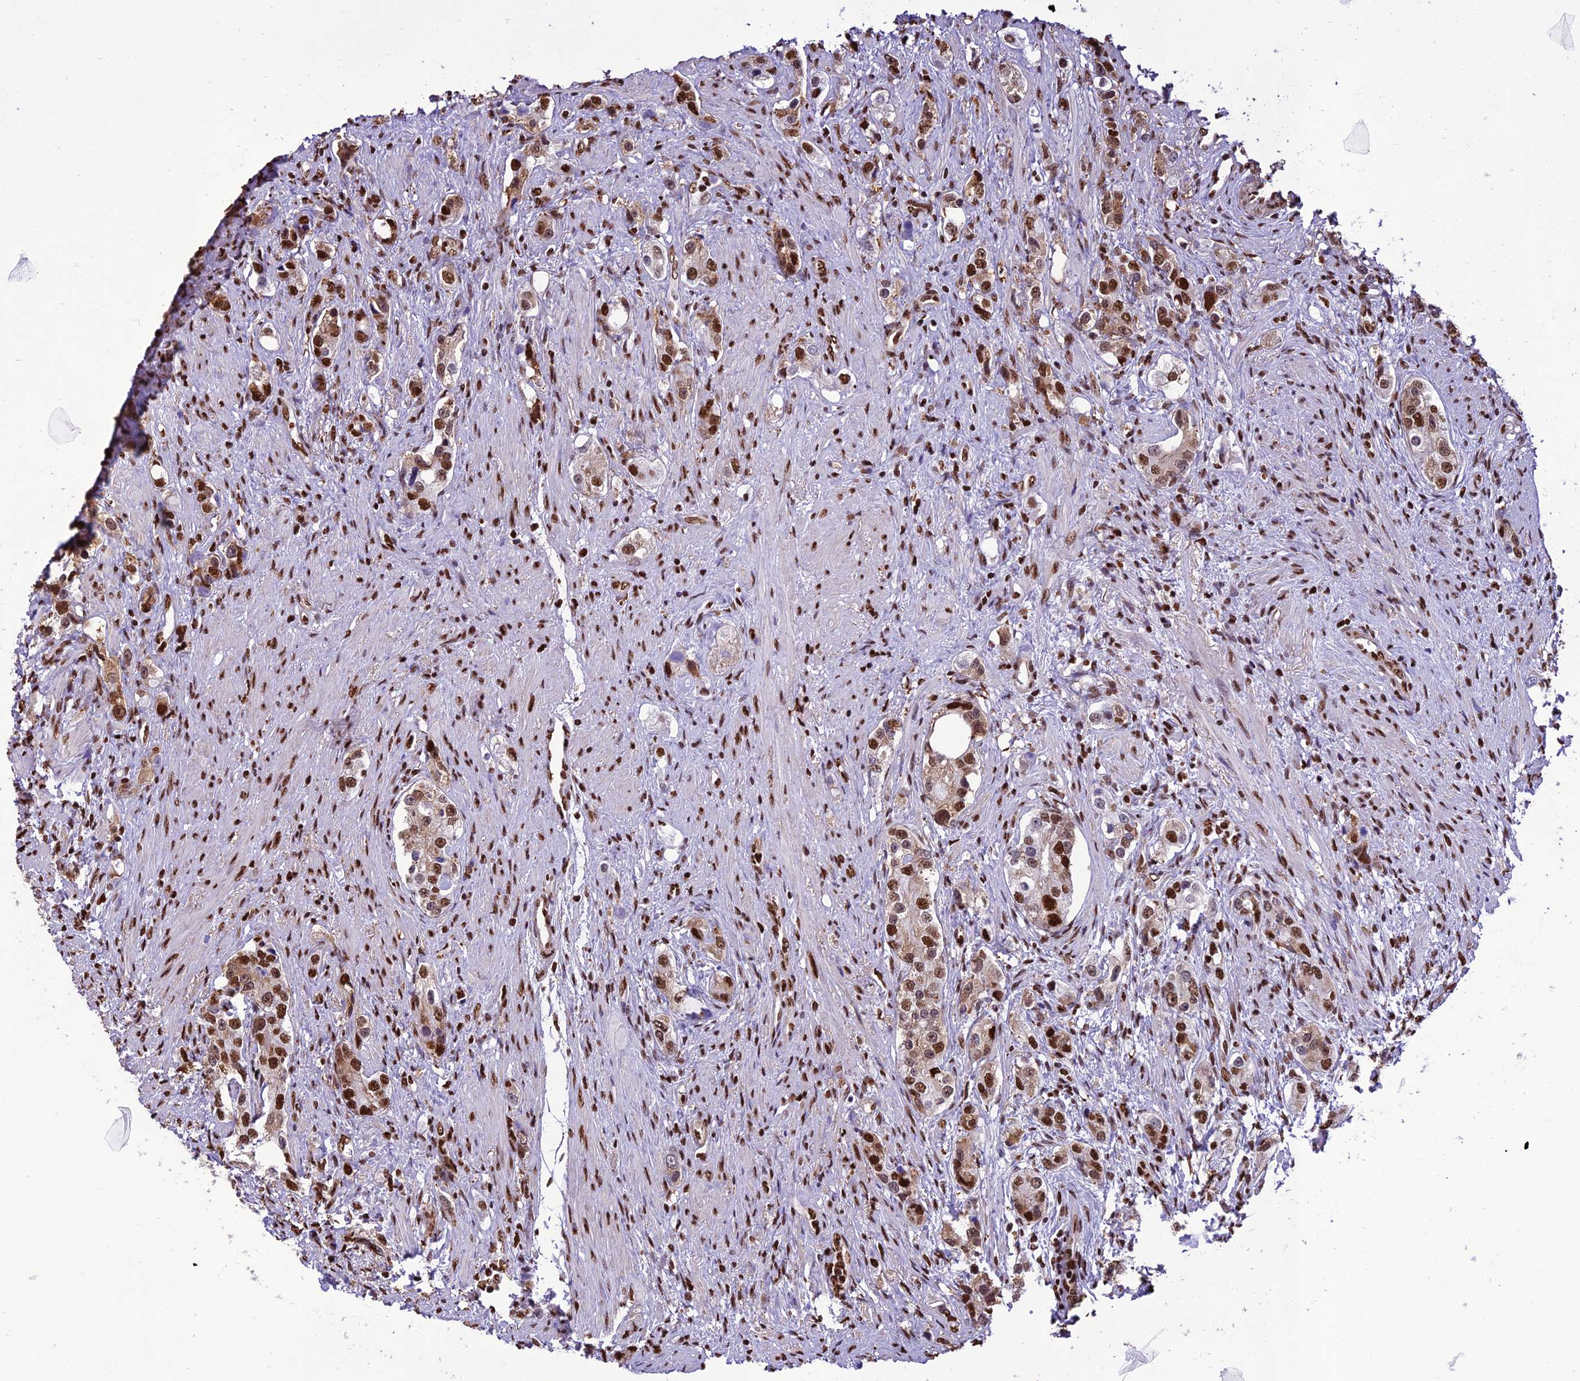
{"staining": {"intensity": "moderate", "quantity": ">75%", "location": "nuclear"}, "tissue": "prostate cancer", "cell_type": "Tumor cells", "image_type": "cancer", "snomed": [{"axis": "morphology", "description": "Adenocarcinoma, High grade"}, {"axis": "topography", "description": "Prostate"}], "caption": "IHC staining of prostate cancer, which displays medium levels of moderate nuclear positivity in approximately >75% of tumor cells indicating moderate nuclear protein staining. The staining was performed using DAB (3,3'-diaminobenzidine) (brown) for protein detection and nuclei were counterstained in hematoxylin (blue).", "gene": "INO80E", "patient": {"sex": "male", "age": 63}}